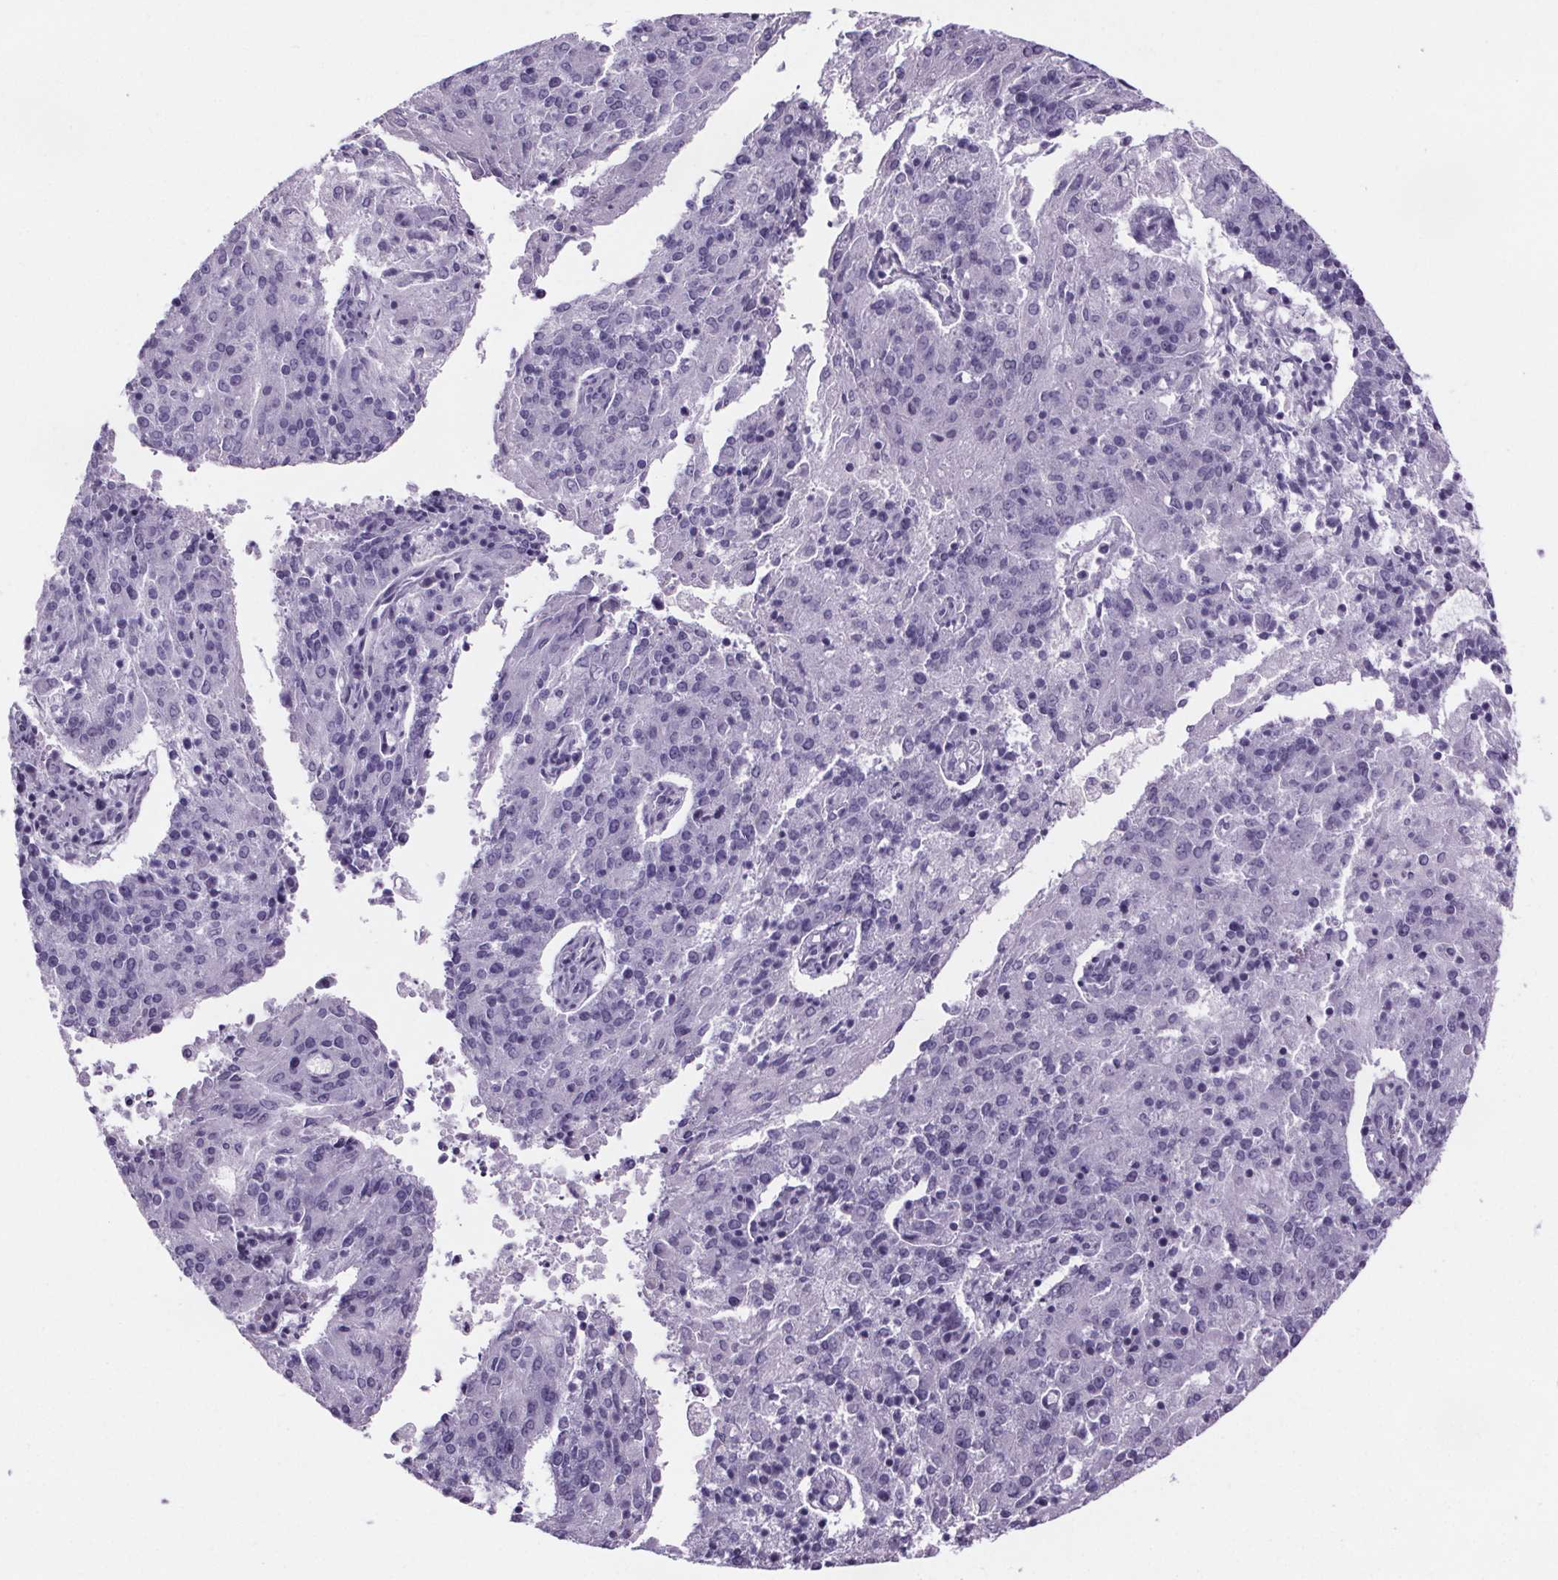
{"staining": {"intensity": "negative", "quantity": "none", "location": "none"}, "tissue": "endometrial cancer", "cell_type": "Tumor cells", "image_type": "cancer", "snomed": [{"axis": "morphology", "description": "Adenocarcinoma, NOS"}, {"axis": "topography", "description": "Endometrium"}], "caption": "High magnification brightfield microscopy of endometrial cancer (adenocarcinoma) stained with DAB (3,3'-diaminobenzidine) (brown) and counterstained with hematoxylin (blue): tumor cells show no significant staining.", "gene": "CUBN", "patient": {"sex": "female", "age": 82}}